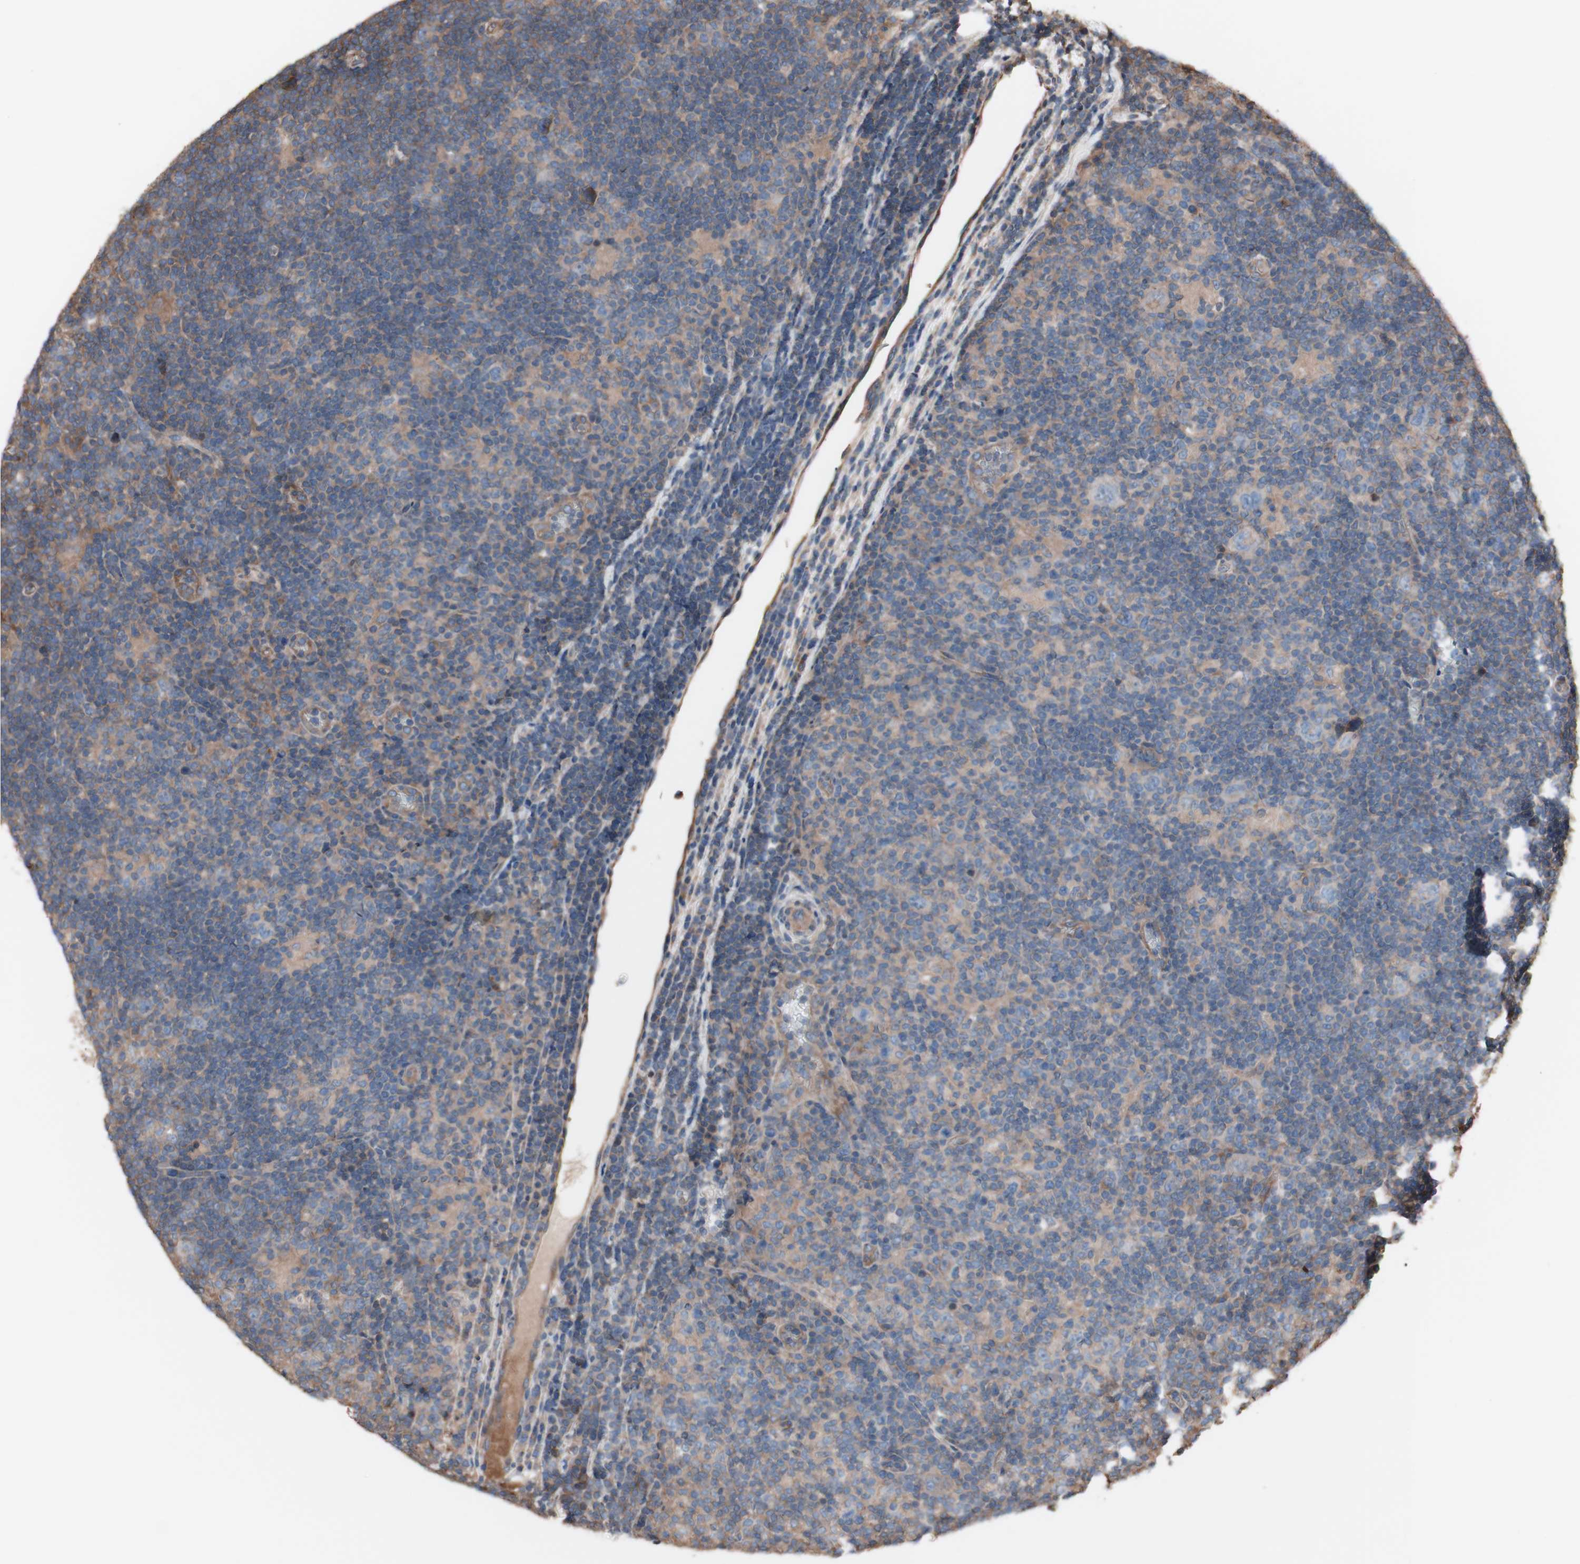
{"staining": {"intensity": "weak", "quantity": ">75%", "location": "cytoplasmic/membranous"}, "tissue": "lymphoma", "cell_type": "Tumor cells", "image_type": "cancer", "snomed": [{"axis": "morphology", "description": "Hodgkin's disease, NOS"}, {"axis": "topography", "description": "Lymph node"}], "caption": "Hodgkin's disease stained for a protein (brown) displays weak cytoplasmic/membranous positive expression in approximately >75% of tumor cells.", "gene": "COPB1", "patient": {"sex": "female", "age": 57}}